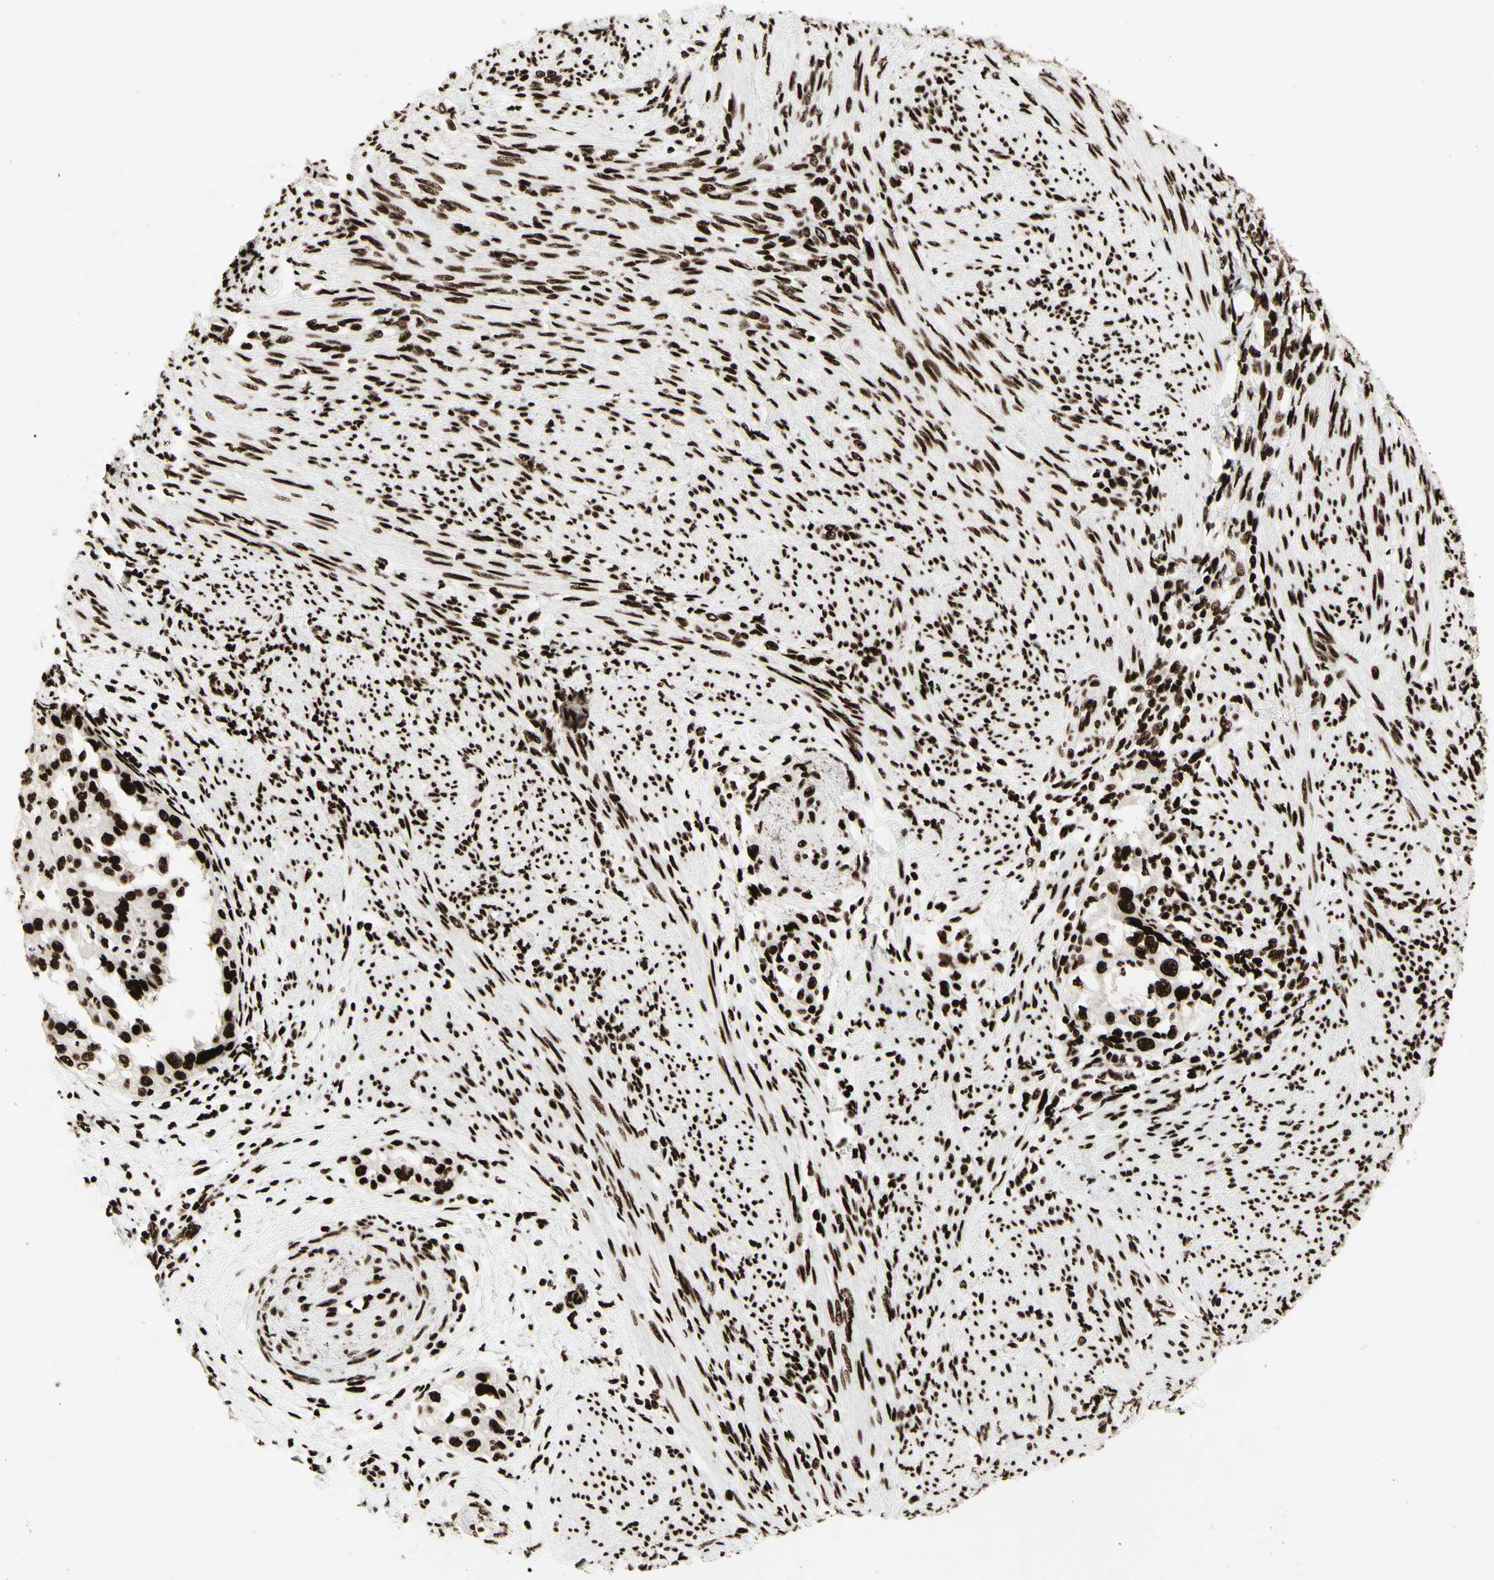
{"staining": {"intensity": "strong", "quantity": ">75%", "location": "nuclear"}, "tissue": "endometrial cancer", "cell_type": "Tumor cells", "image_type": "cancer", "snomed": [{"axis": "morphology", "description": "Adenocarcinoma, NOS"}, {"axis": "topography", "description": "Endometrium"}], "caption": "Immunohistochemical staining of endometrial adenocarcinoma exhibits high levels of strong nuclear protein expression in about >75% of tumor cells.", "gene": "U2AF2", "patient": {"sex": "female", "age": 85}}